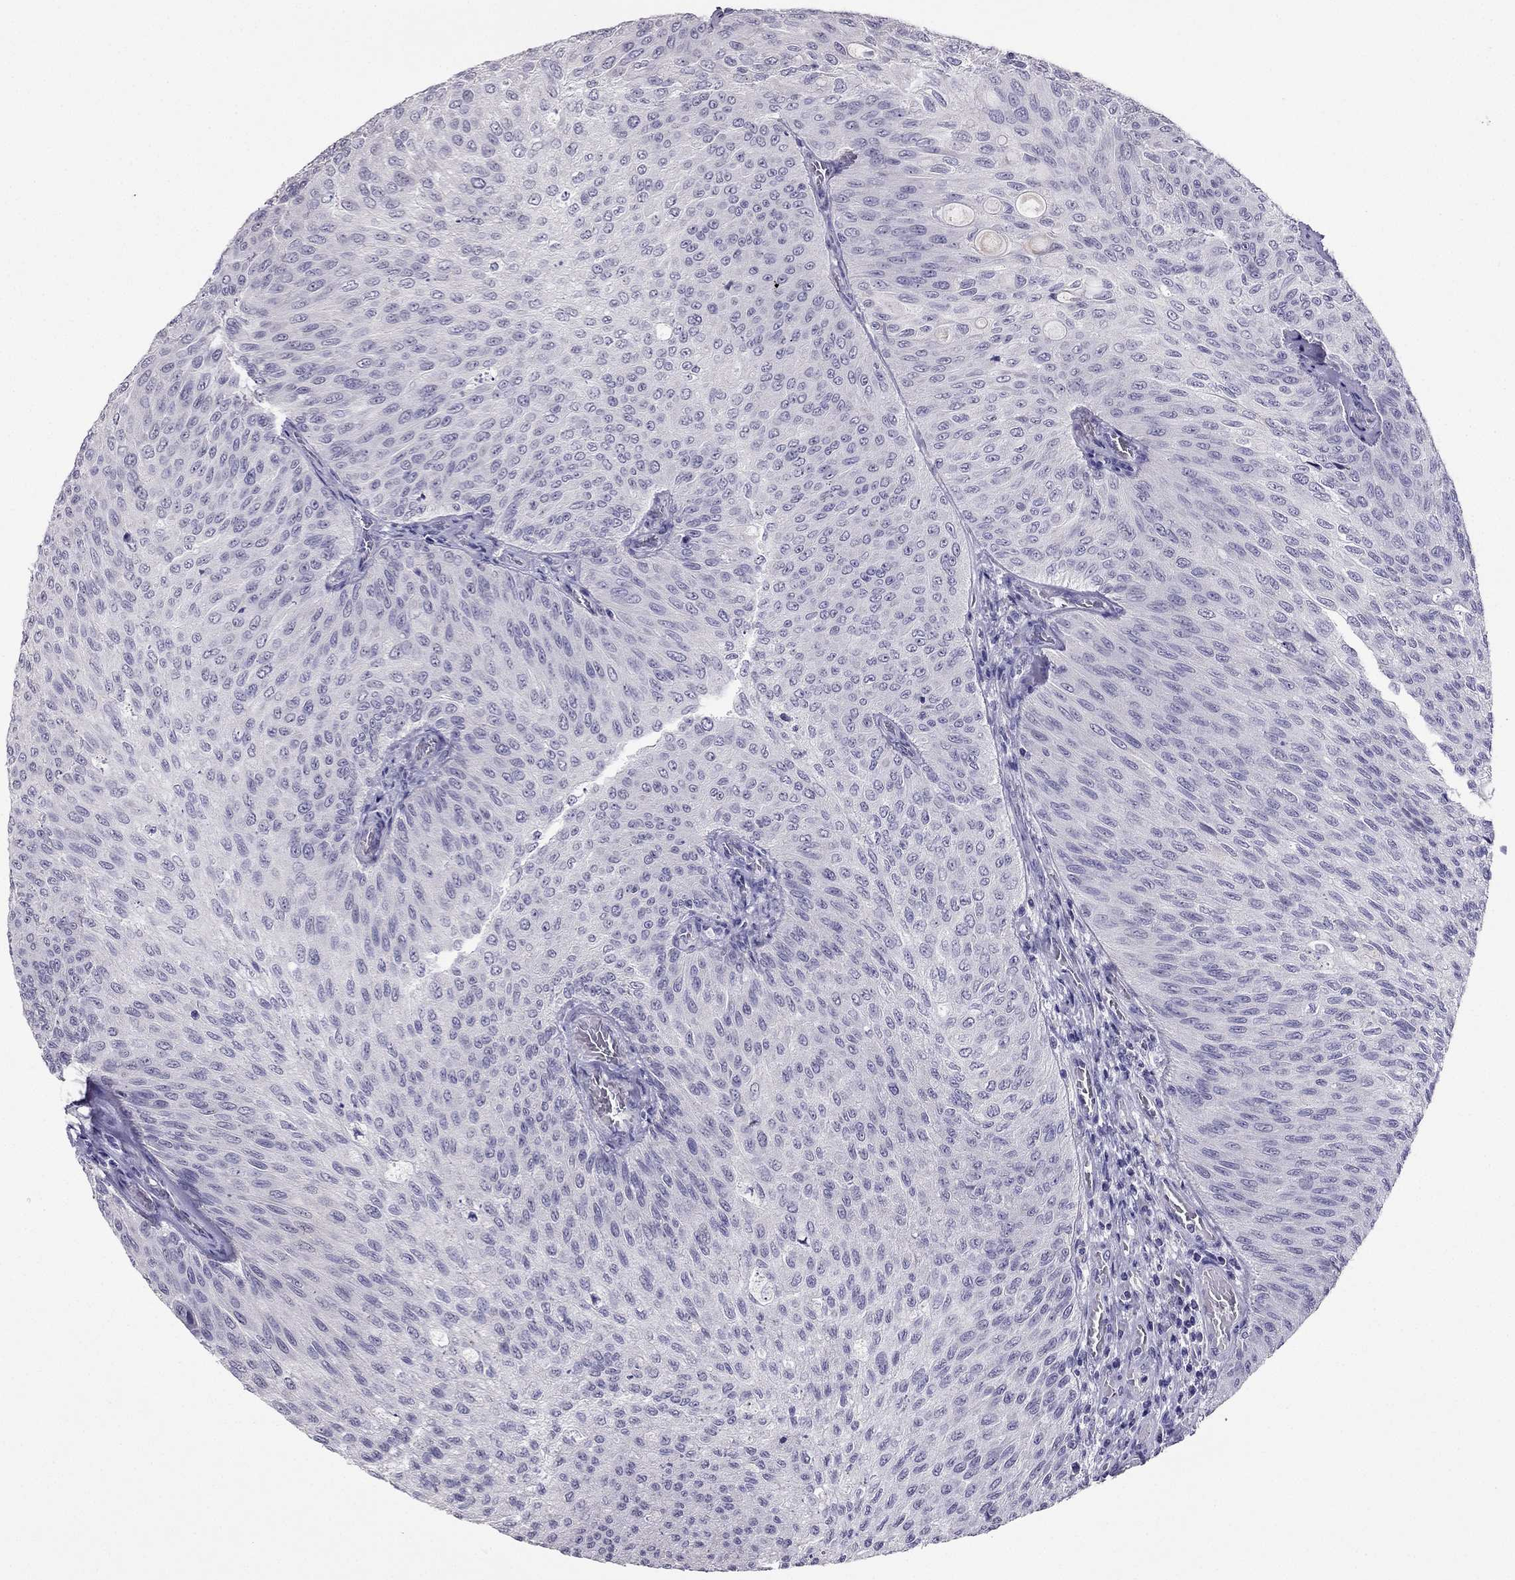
{"staining": {"intensity": "negative", "quantity": "none", "location": "none"}, "tissue": "urothelial cancer", "cell_type": "Tumor cells", "image_type": "cancer", "snomed": [{"axis": "morphology", "description": "Urothelial carcinoma, Low grade"}, {"axis": "topography", "description": "Ureter, NOS"}, {"axis": "topography", "description": "Urinary bladder"}], "caption": "Immunohistochemistry (IHC) image of neoplastic tissue: urothelial cancer stained with DAB demonstrates no significant protein expression in tumor cells.", "gene": "RHO", "patient": {"sex": "male", "age": 78}}